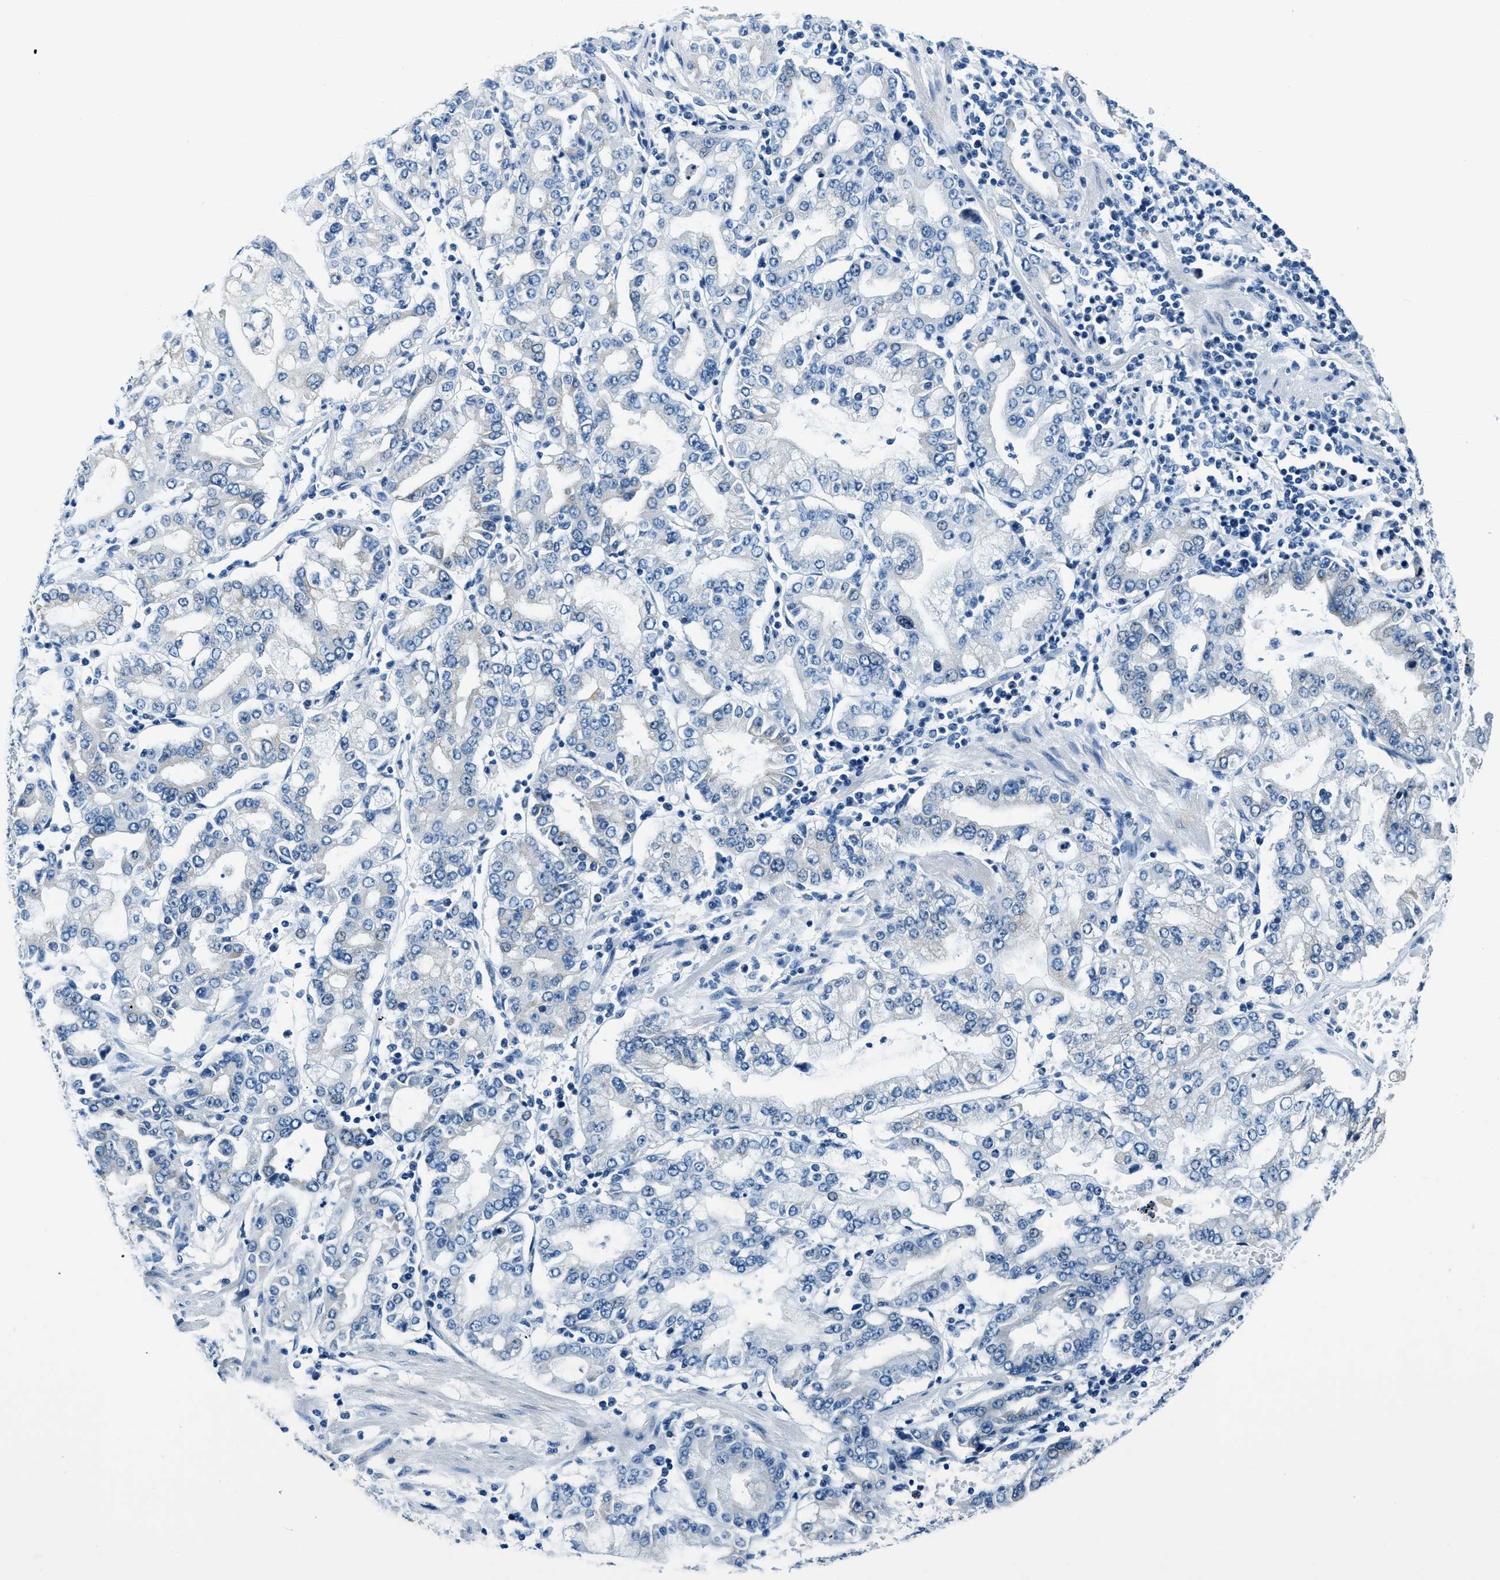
{"staining": {"intensity": "negative", "quantity": "none", "location": "none"}, "tissue": "stomach cancer", "cell_type": "Tumor cells", "image_type": "cancer", "snomed": [{"axis": "morphology", "description": "Adenocarcinoma, NOS"}, {"axis": "topography", "description": "Stomach"}], "caption": "This micrograph is of stomach cancer stained with immunohistochemistry (IHC) to label a protein in brown with the nuclei are counter-stained blue. There is no staining in tumor cells.", "gene": "UBAC2", "patient": {"sex": "male", "age": 76}}